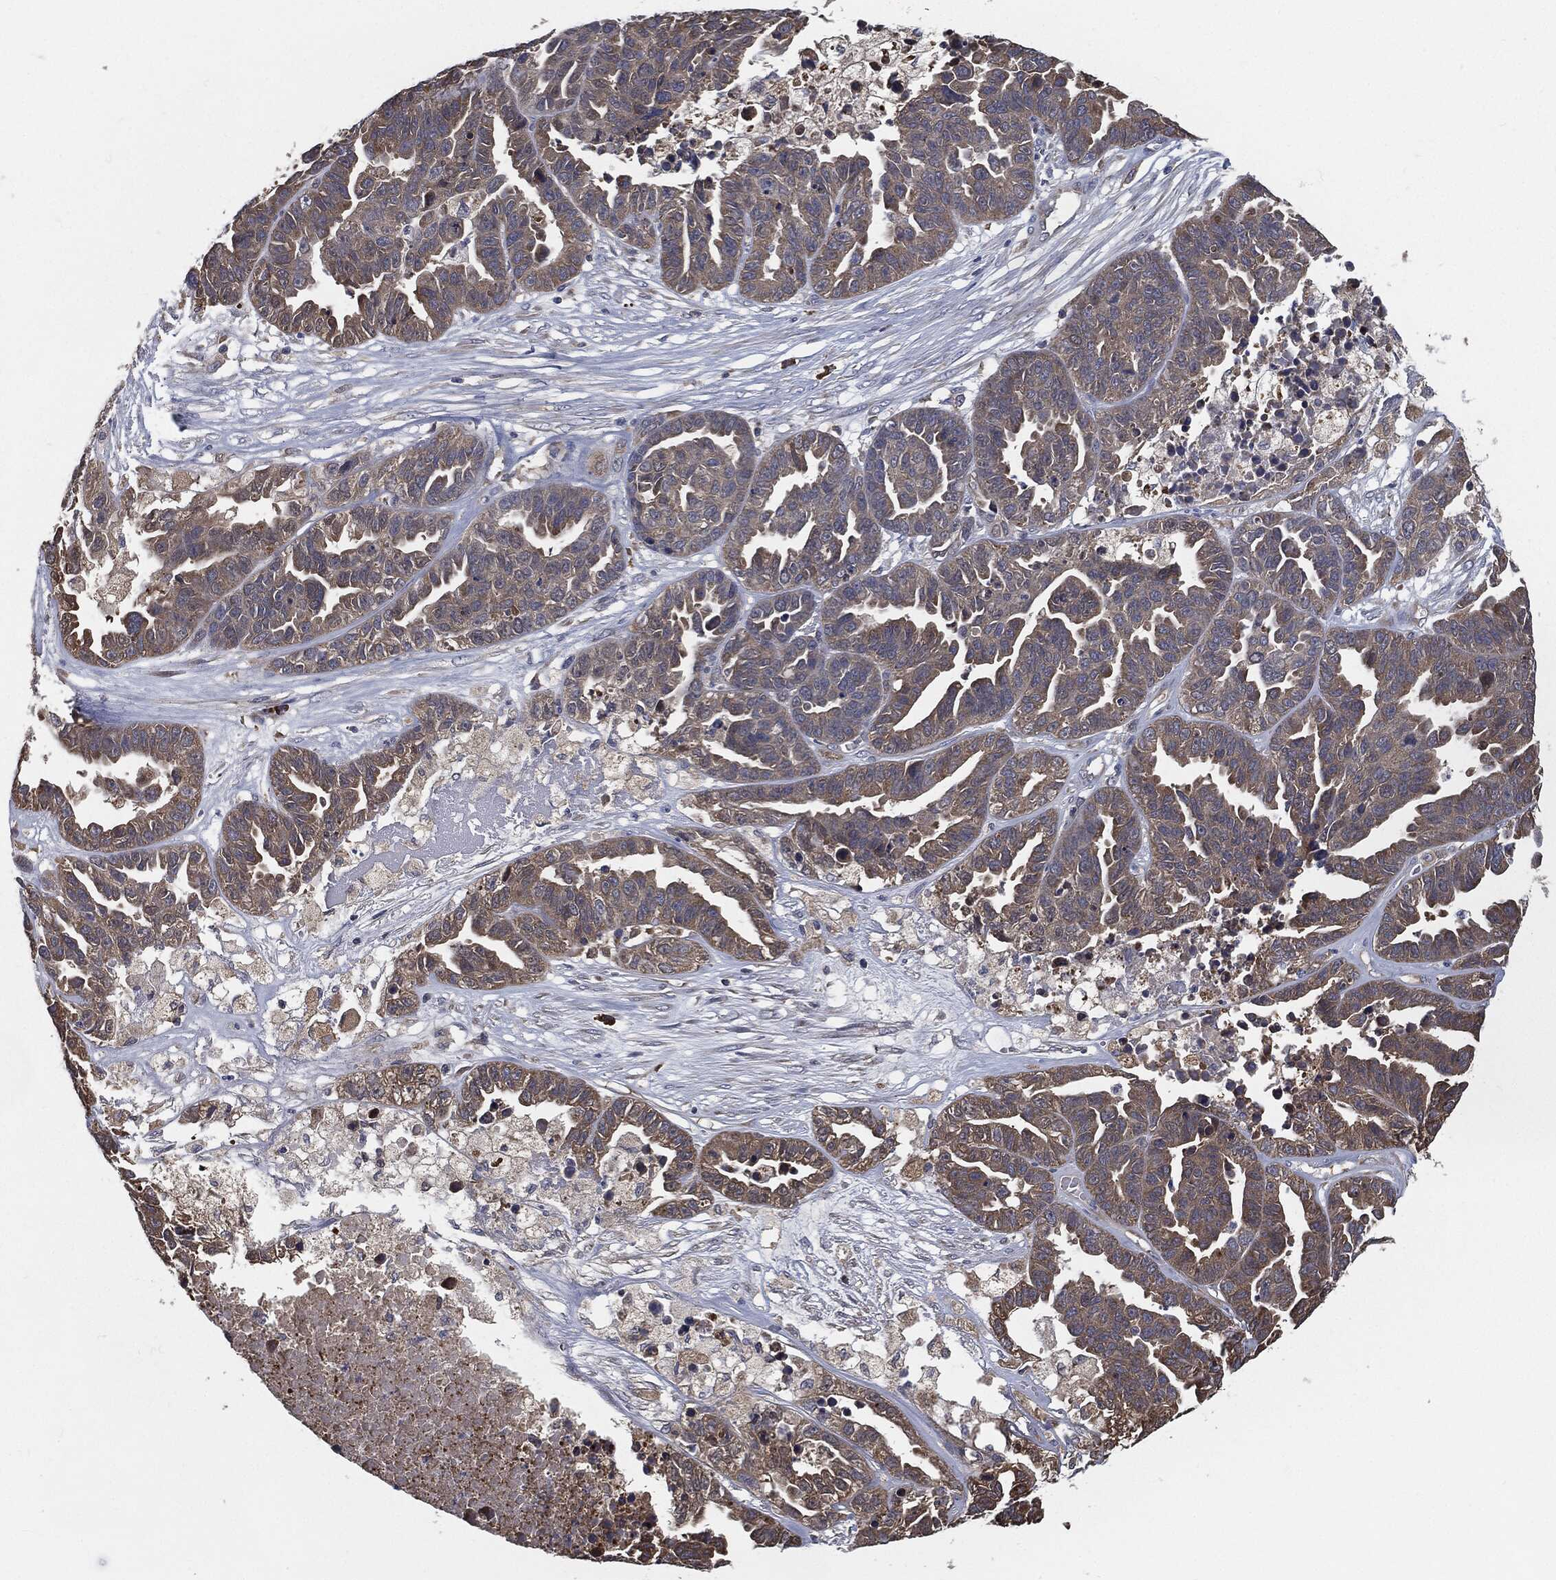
{"staining": {"intensity": "weak", "quantity": ">75%", "location": "cytoplasmic/membranous"}, "tissue": "ovarian cancer", "cell_type": "Tumor cells", "image_type": "cancer", "snomed": [{"axis": "morphology", "description": "Cystadenocarcinoma, serous, NOS"}, {"axis": "topography", "description": "Ovary"}], "caption": "Human ovarian cancer stained with a protein marker shows weak staining in tumor cells.", "gene": "PRDX4", "patient": {"sex": "female", "age": 87}}